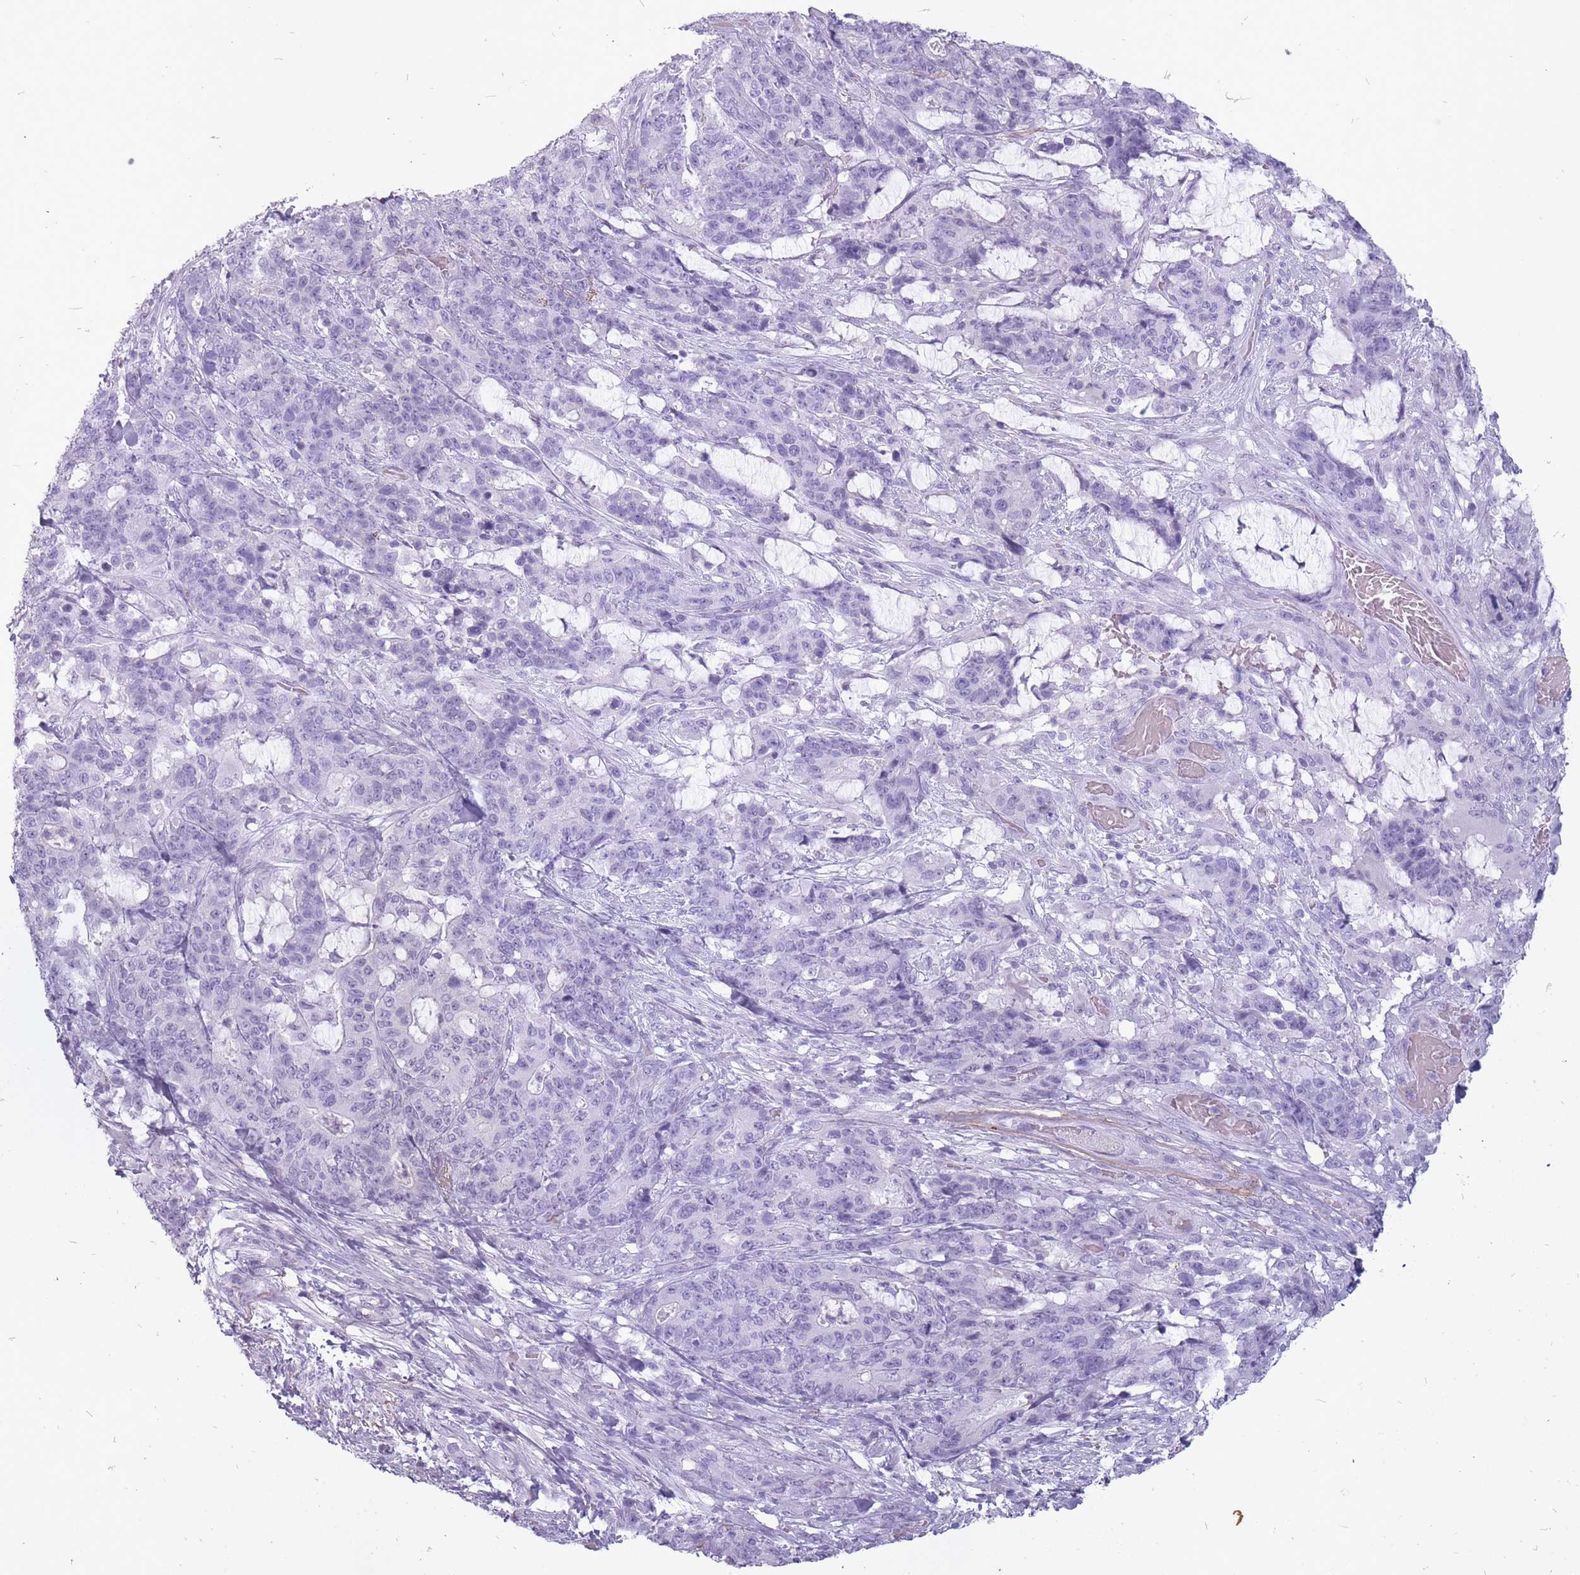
{"staining": {"intensity": "negative", "quantity": "none", "location": "none"}, "tissue": "stomach cancer", "cell_type": "Tumor cells", "image_type": "cancer", "snomed": [{"axis": "morphology", "description": "Normal tissue, NOS"}, {"axis": "morphology", "description": "Adenocarcinoma, NOS"}, {"axis": "topography", "description": "Stomach"}], "caption": "IHC image of stomach adenocarcinoma stained for a protein (brown), which demonstrates no staining in tumor cells.", "gene": "RFX4", "patient": {"sex": "female", "age": 64}}